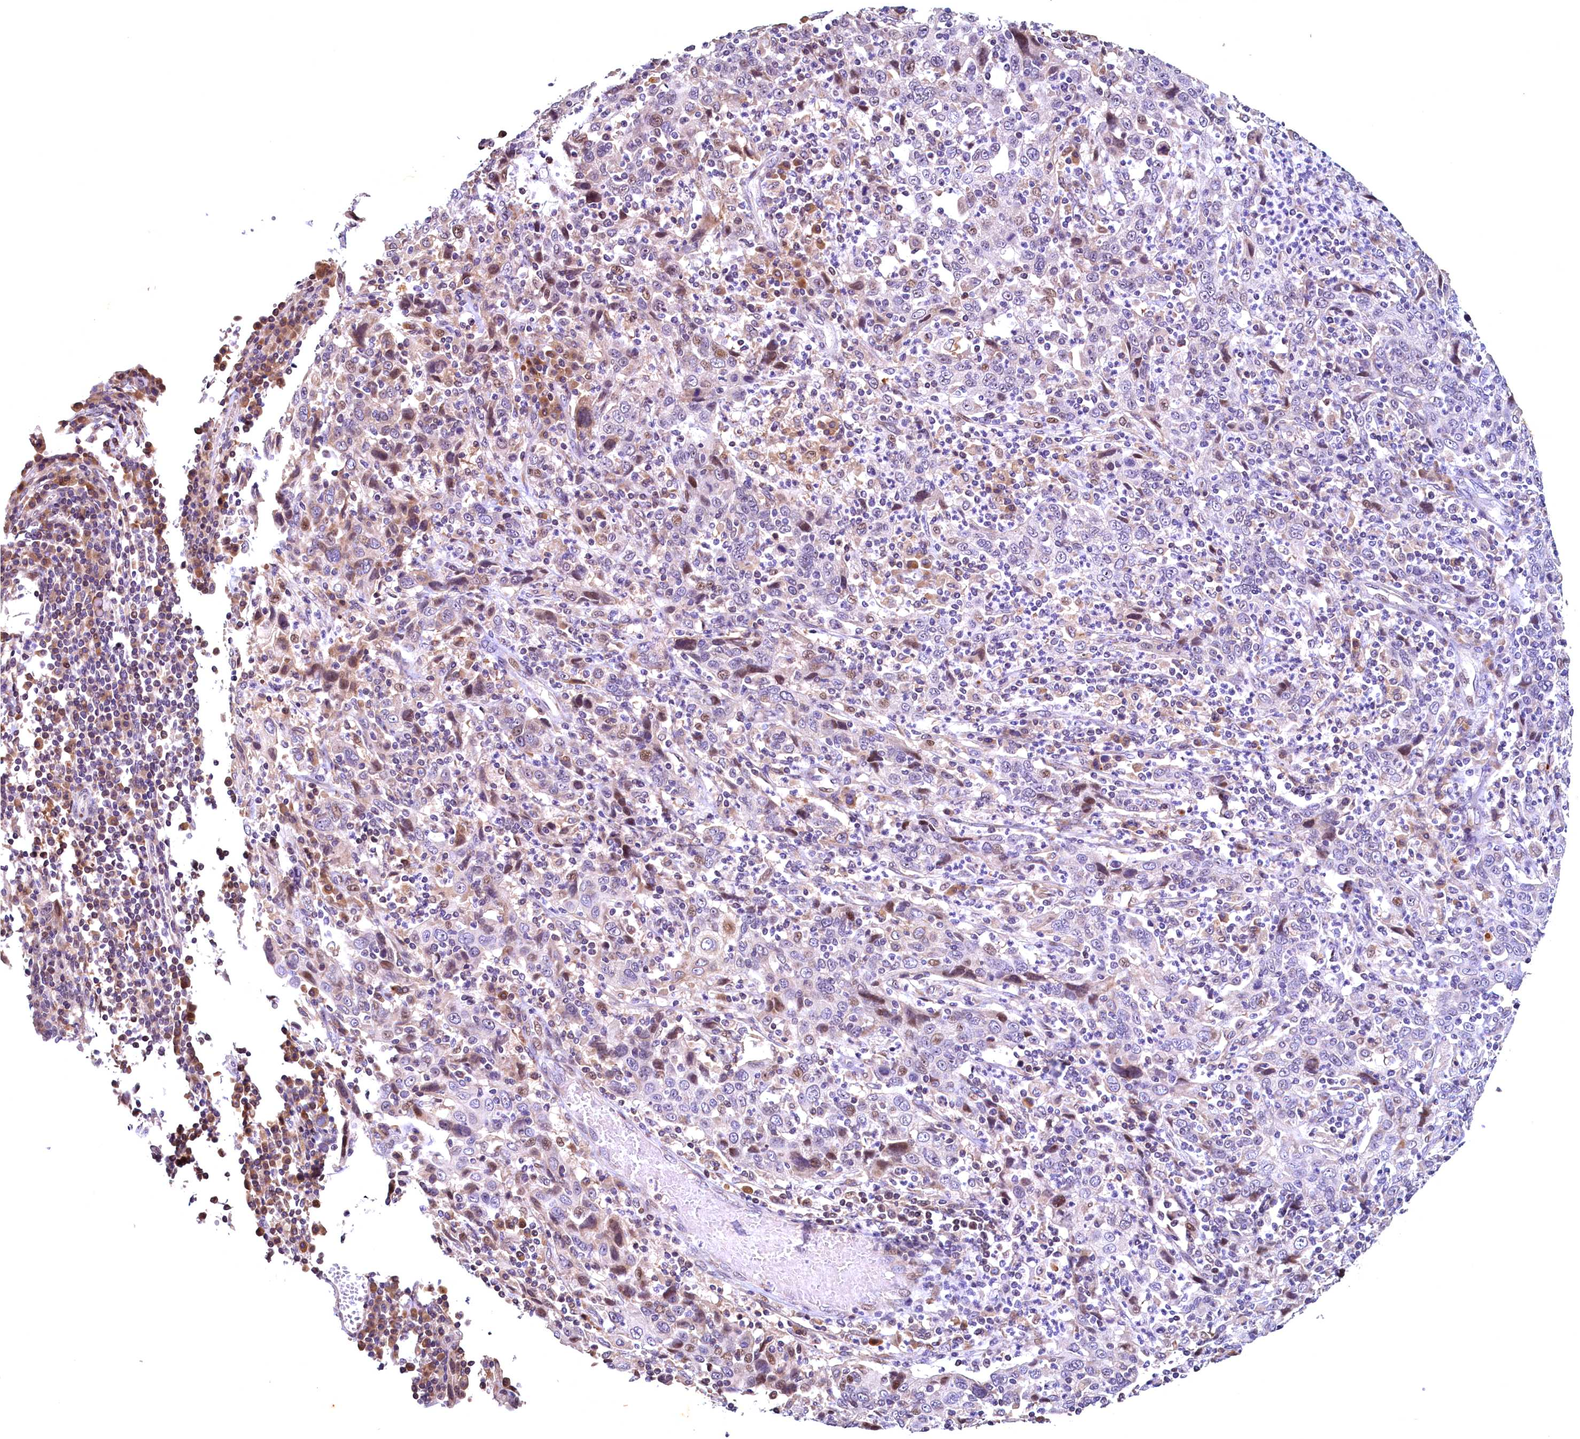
{"staining": {"intensity": "moderate", "quantity": "<25%", "location": "nuclear"}, "tissue": "cervical cancer", "cell_type": "Tumor cells", "image_type": "cancer", "snomed": [{"axis": "morphology", "description": "Squamous cell carcinoma, NOS"}, {"axis": "topography", "description": "Cervix"}], "caption": "A brown stain highlights moderate nuclear positivity of a protein in human cervical squamous cell carcinoma tumor cells.", "gene": "LATS2", "patient": {"sex": "female", "age": 46}}